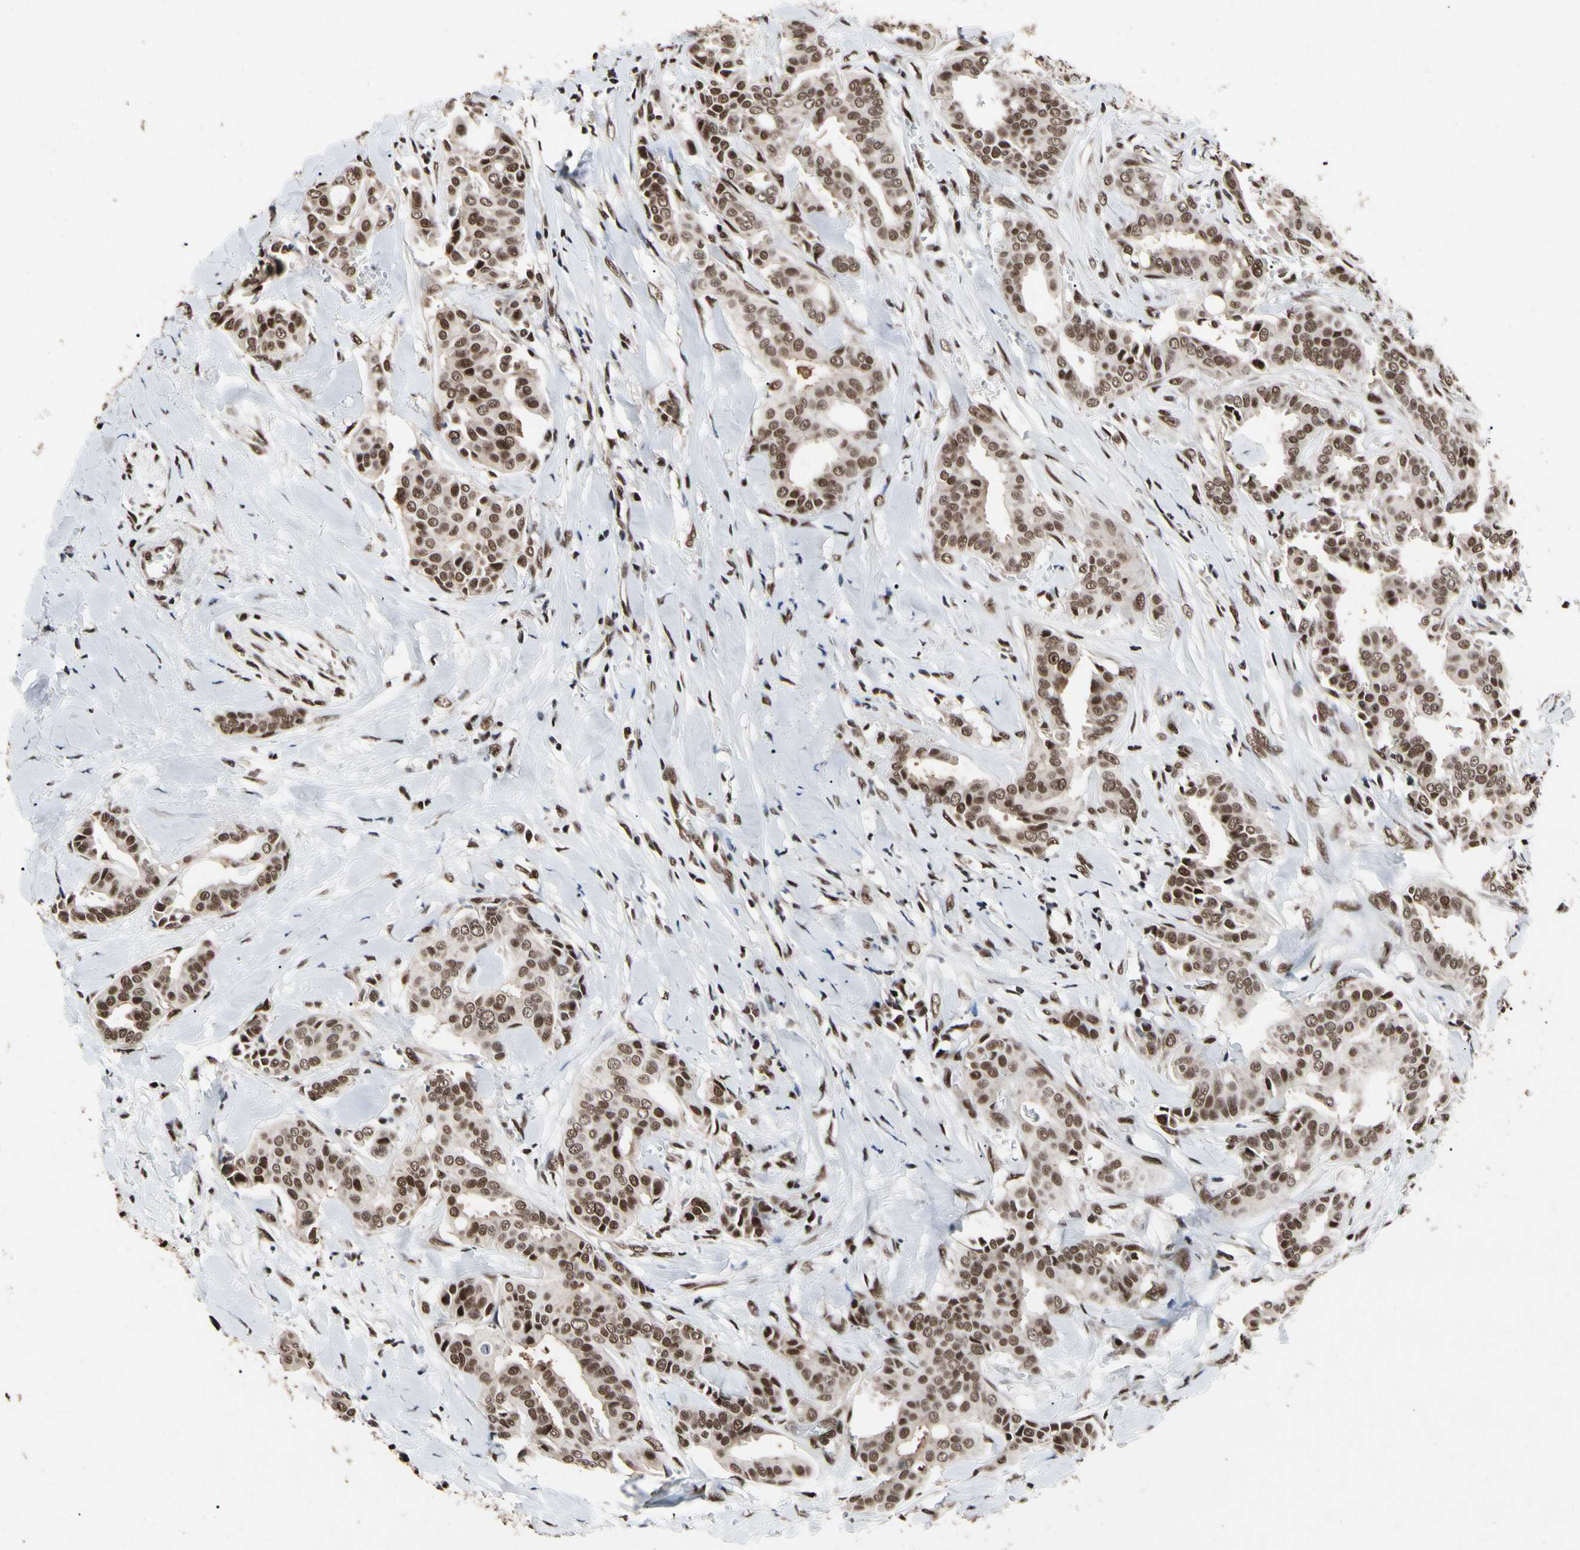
{"staining": {"intensity": "moderate", "quantity": ">75%", "location": "nuclear"}, "tissue": "head and neck cancer", "cell_type": "Tumor cells", "image_type": "cancer", "snomed": [{"axis": "morphology", "description": "Adenocarcinoma, NOS"}, {"axis": "topography", "description": "Salivary gland"}, {"axis": "topography", "description": "Head-Neck"}], "caption": "A medium amount of moderate nuclear staining is identified in about >75% of tumor cells in head and neck cancer tissue.", "gene": "FAM98B", "patient": {"sex": "female", "age": 59}}